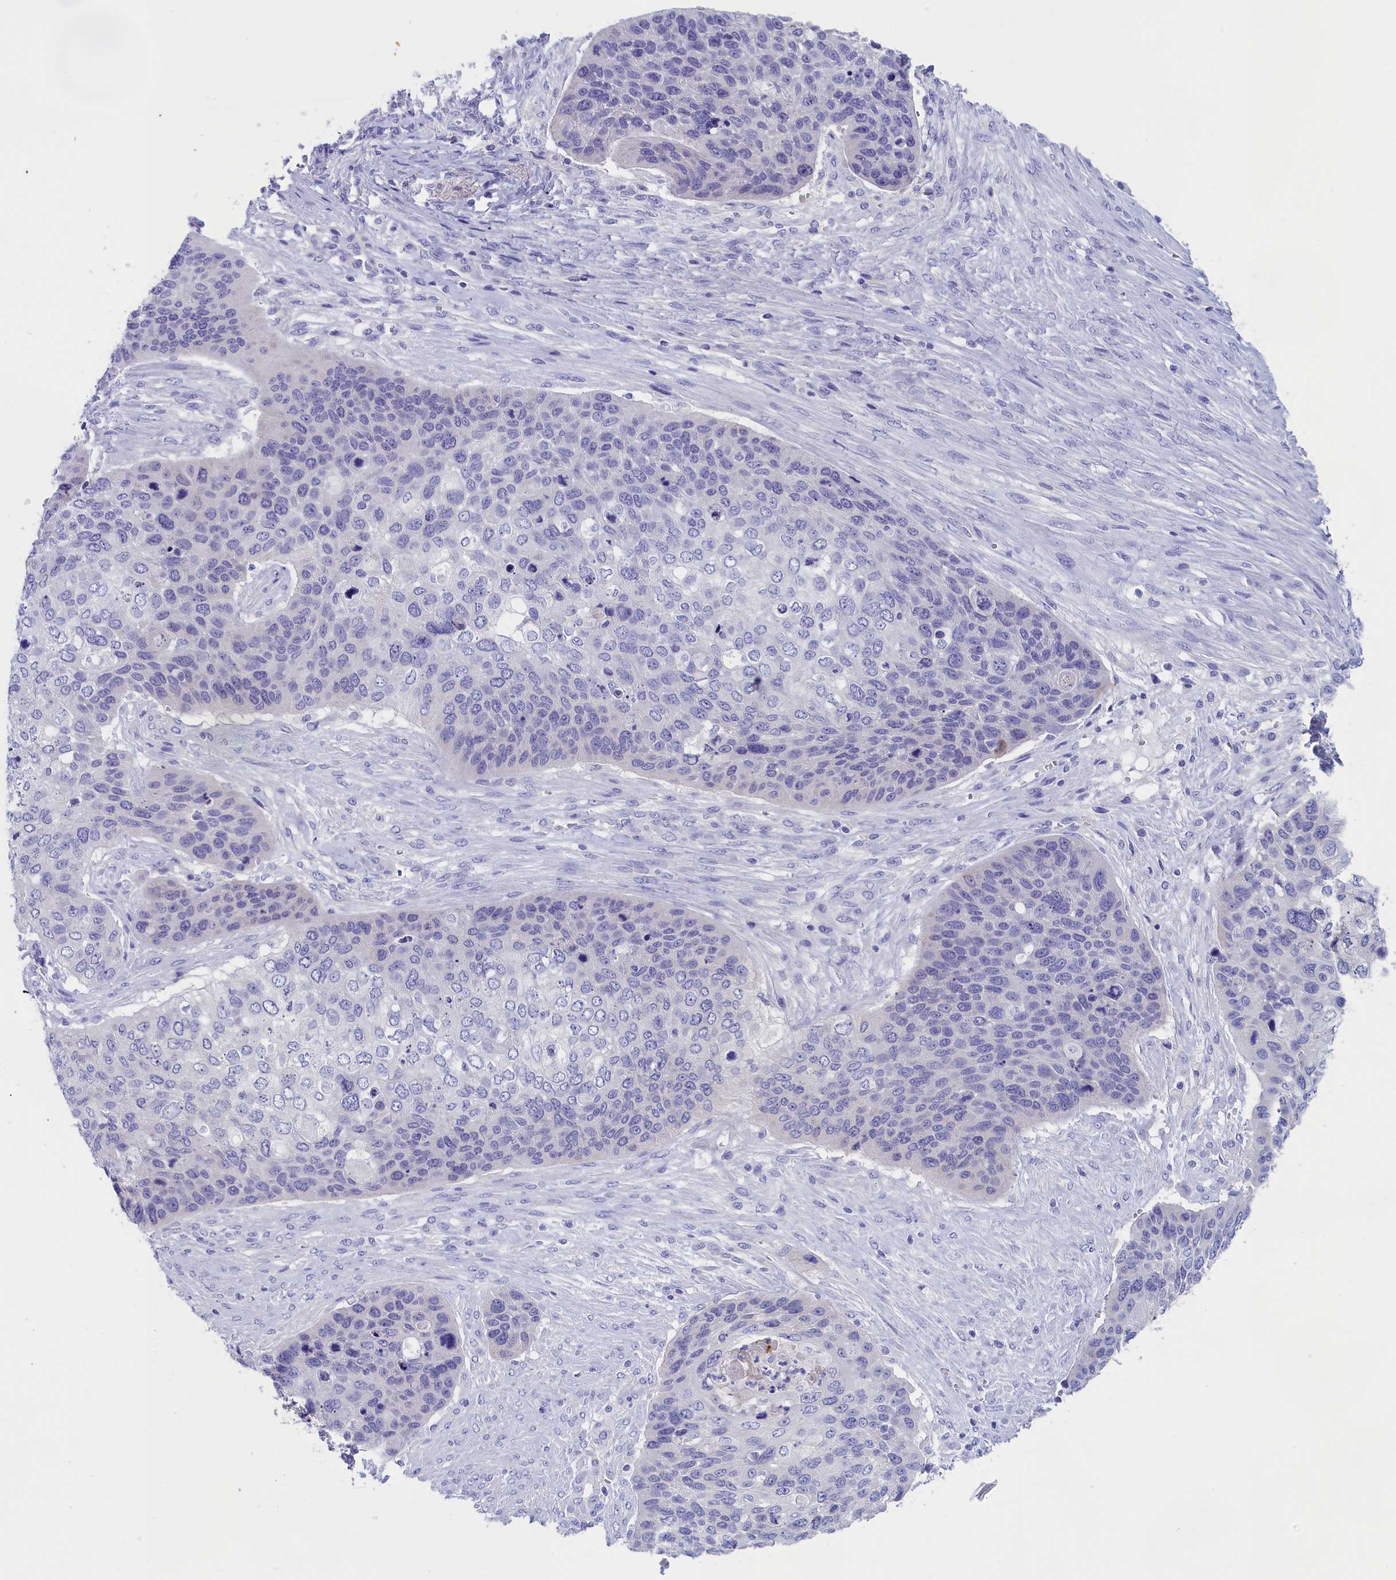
{"staining": {"intensity": "negative", "quantity": "none", "location": "none"}, "tissue": "skin cancer", "cell_type": "Tumor cells", "image_type": "cancer", "snomed": [{"axis": "morphology", "description": "Basal cell carcinoma"}, {"axis": "topography", "description": "Skin"}], "caption": "Histopathology image shows no significant protein expression in tumor cells of basal cell carcinoma (skin).", "gene": "ANKRD2", "patient": {"sex": "female", "age": 74}}